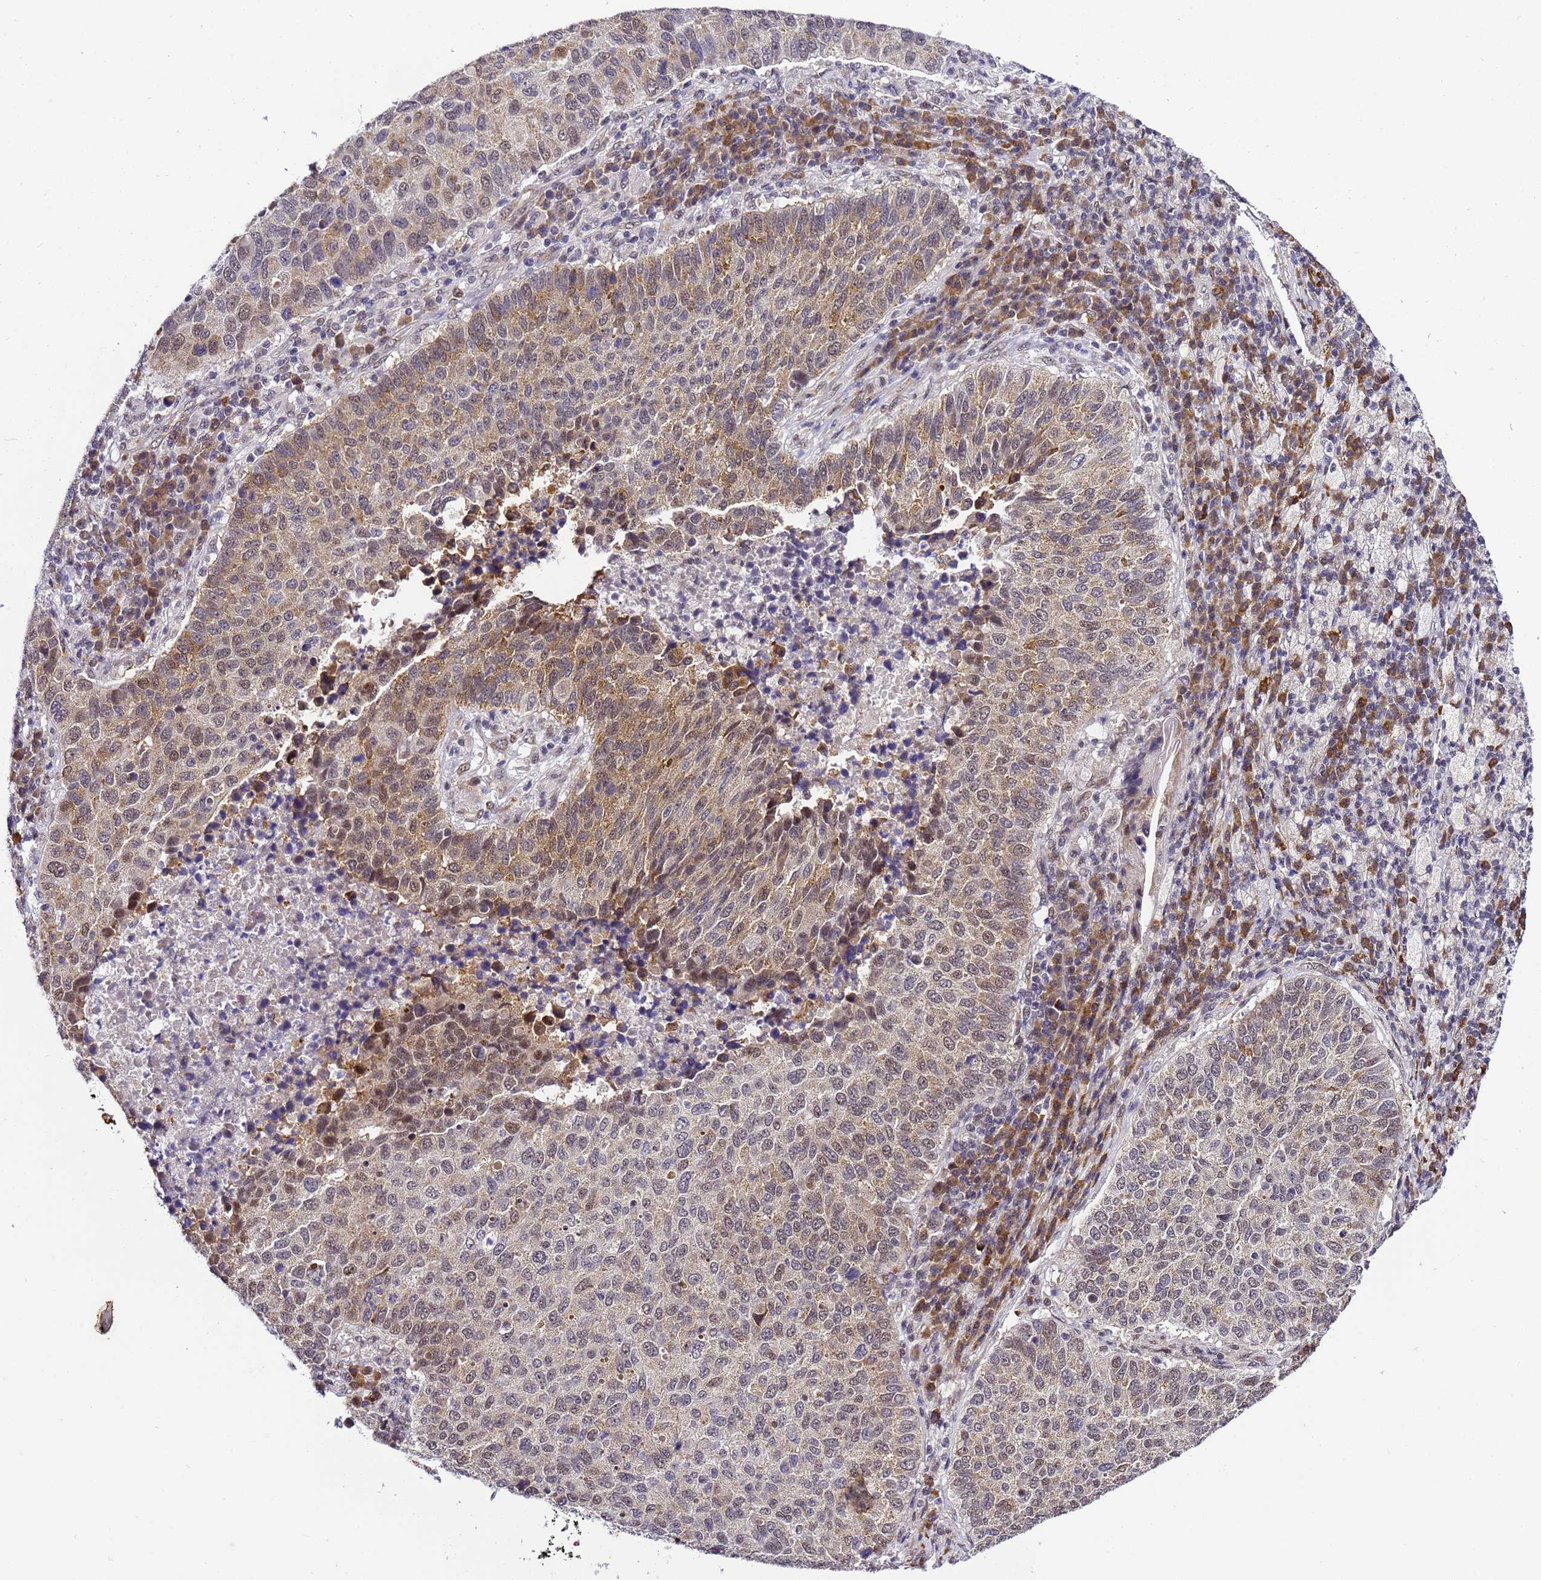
{"staining": {"intensity": "moderate", "quantity": ">75%", "location": "cytoplasmic/membranous"}, "tissue": "lung cancer", "cell_type": "Tumor cells", "image_type": "cancer", "snomed": [{"axis": "morphology", "description": "Squamous cell carcinoma, NOS"}, {"axis": "topography", "description": "Lung"}], "caption": "Lung cancer (squamous cell carcinoma) stained for a protein (brown) reveals moderate cytoplasmic/membranous positive expression in about >75% of tumor cells.", "gene": "SMN1", "patient": {"sex": "male", "age": 73}}